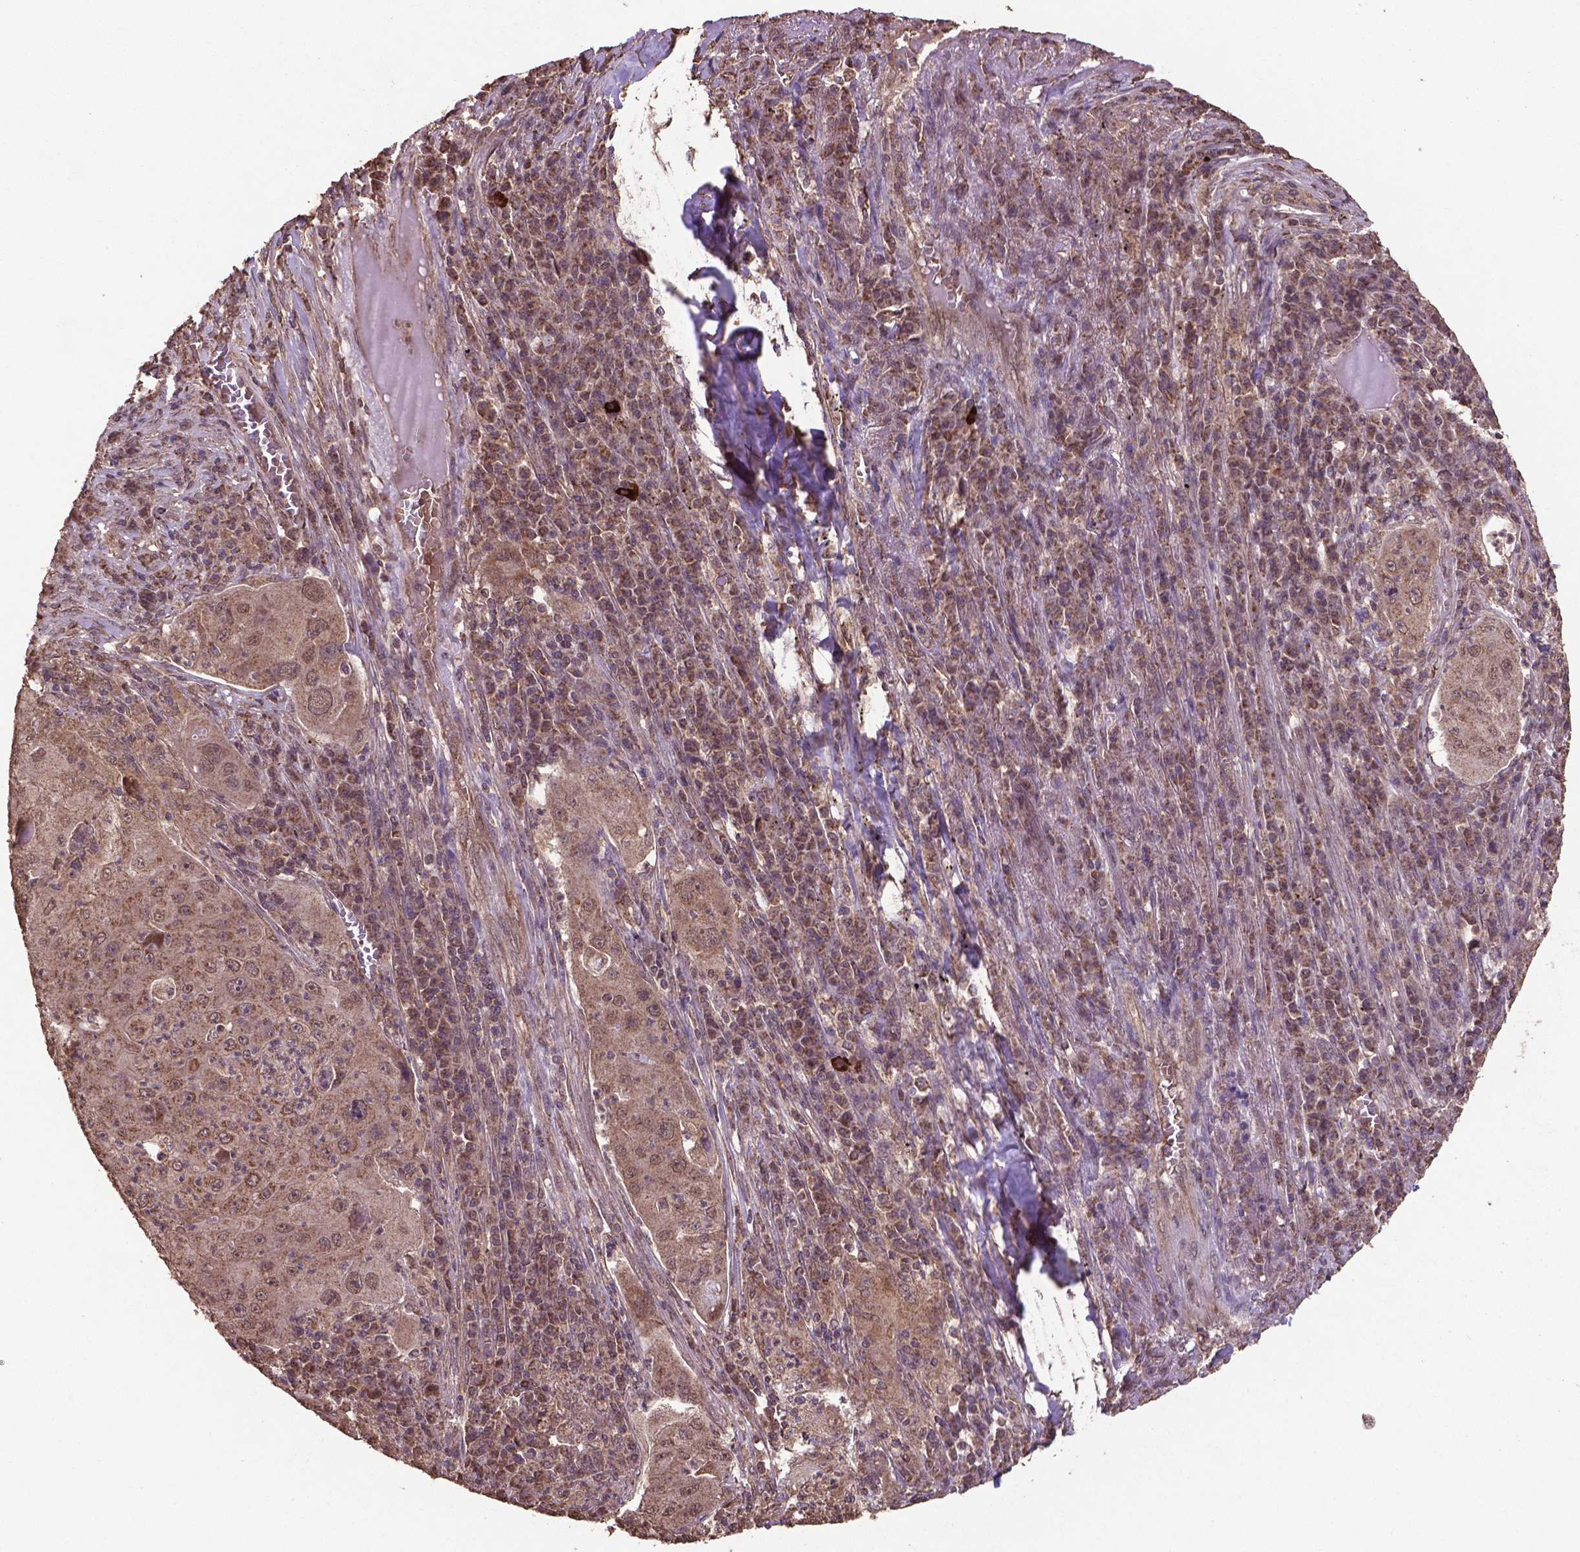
{"staining": {"intensity": "weak", "quantity": ">75%", "location": "cytoplasmic/membranous,nuclear"}, "tissue": "lung cancer", "cell_type": "Tumor cells", "image_type": "cancer", "snomed": [{"axis": "morphology", "description": "Squamous cell carcinoma, NOS"}, {"axis": "topography", "description": "Lung"}], "caption": "Immunohistochemical staining of human lung cancer shows weak cytoplasmic/membranous and nuclear protein staining in about >75% of tumor cells.", "gene": "DCAF1", "patient": {"sex": "female", "age": 59}}